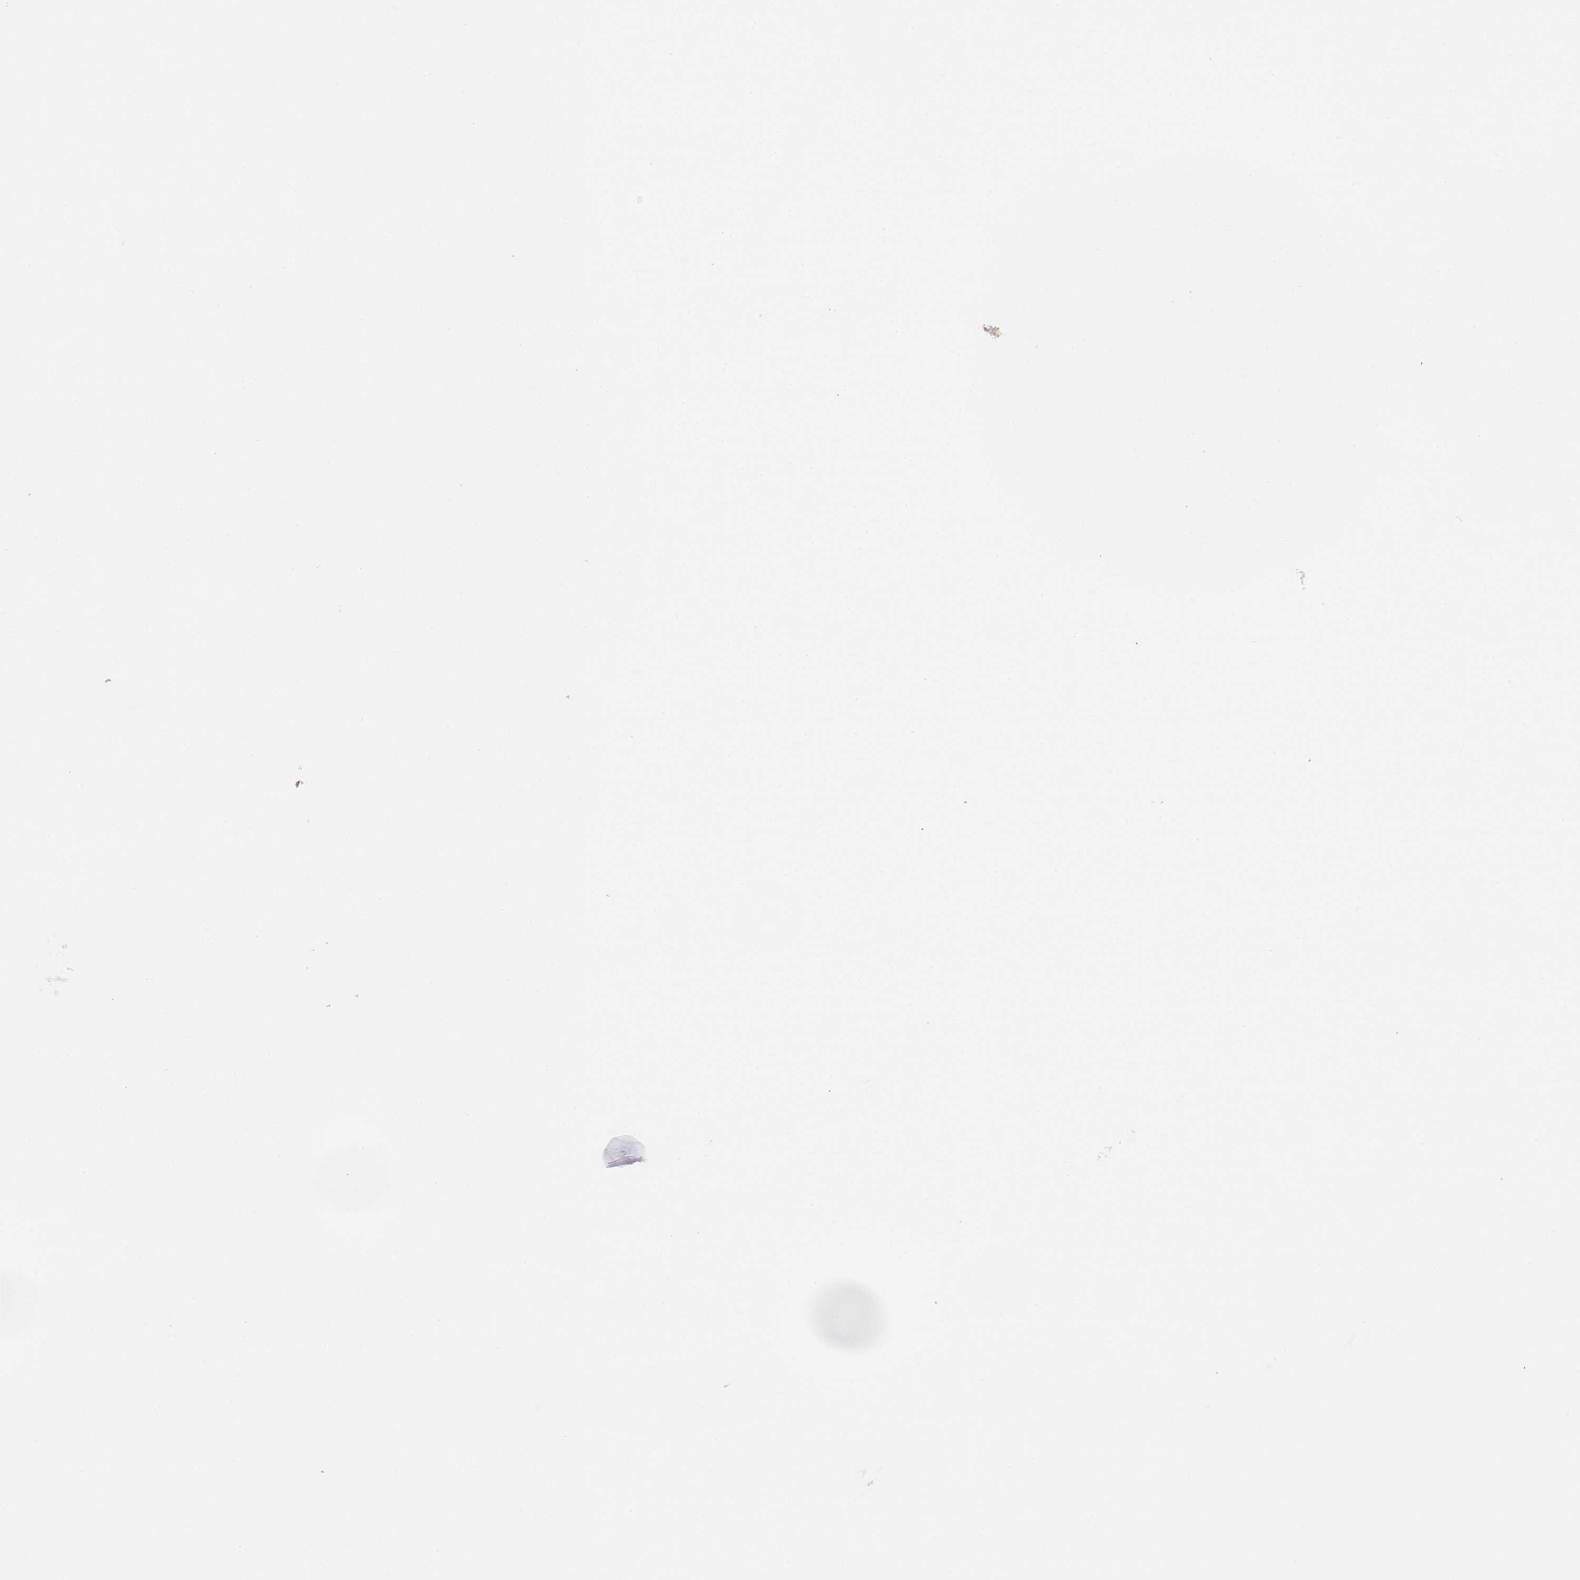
{"staining": {"intensity": "weak", "quantity": ">75%", "location": "cytoplasmic/membranous"}, "tissue": "ovarian cancer", "cell_type": "Tumor cells", "image_type": "cancer", "snomed": [{"axis": "morphology", "description": "Carcinoma, endometroid"}, {"axis": "topography", "description": "Ovary"}], "caption": "Immunohistochemical staining of human endometroid carcinoma (ovarian) demonstrates low levels of weak cytoplasmic/membranous protein positivity in about >75% of tumor cells. Ihc stains the protein of interest in brown and the nuclei are stained blue.", "gene": "AGPAT1", "patient": {"sex": "female", "age": 70}}